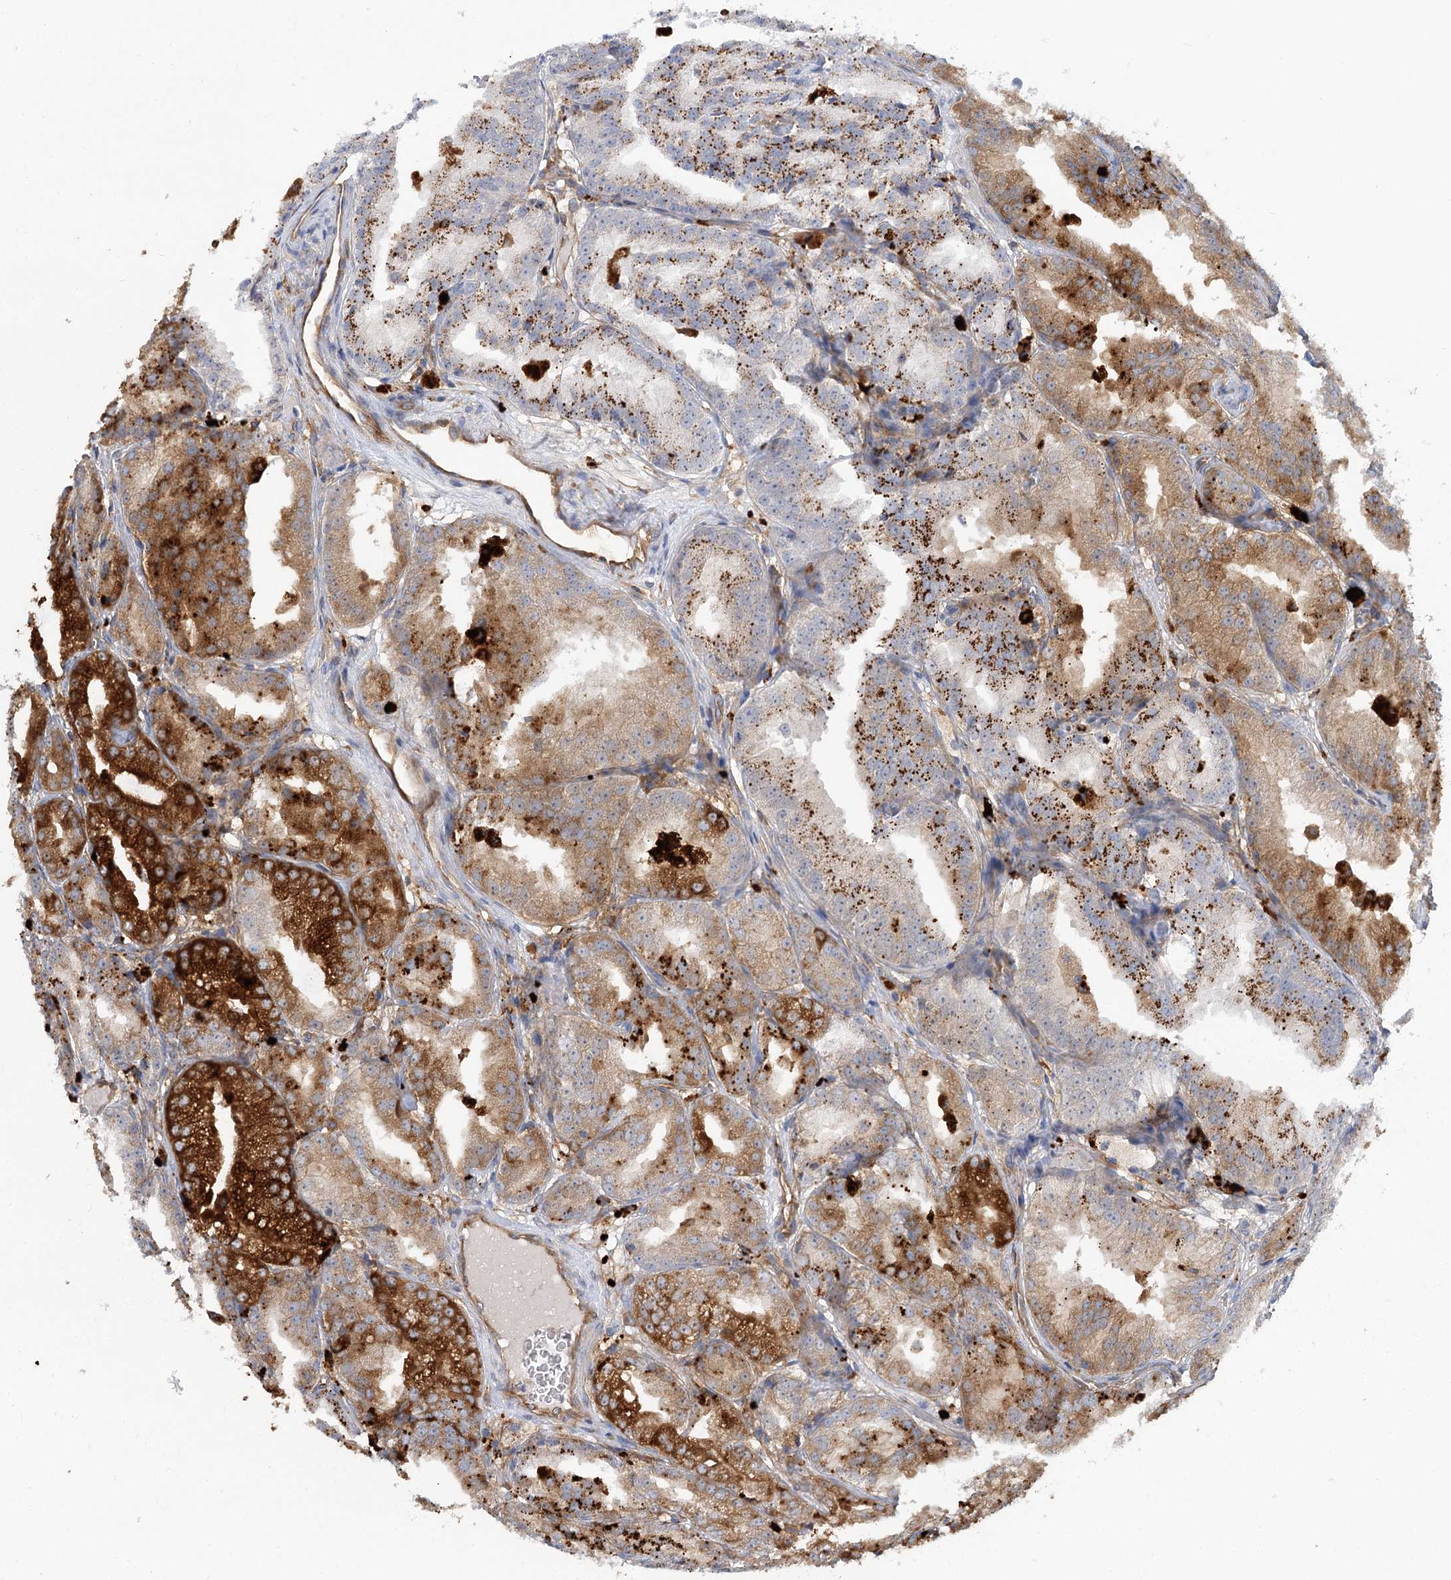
{"staining": {"intensity": "strong", "quantity": "25%-75%", "location": "cytoplasmic/membranous"}, "tissue": "prostate cancer", "cell_type": "Tumor cells", "image_type": "cancer", "snomed": [{"axis": "morphology", "description": "Adenocarcinoma, High grade"}, {"axis": "topography", "description": "Prostate"}], "caption": "IHC of prostate cancer (high-grade adenocarcinoma) demonstrates high levels of strong cytoplasmic/membranous expression in approximately 25%-75% of tumor cells. Immunohistochemistry (ihc) stains the protein of interest in brown and the nuclei are stained blue.", "gene": "GUSB", "patient": {"sex": "male", "age": 61}}